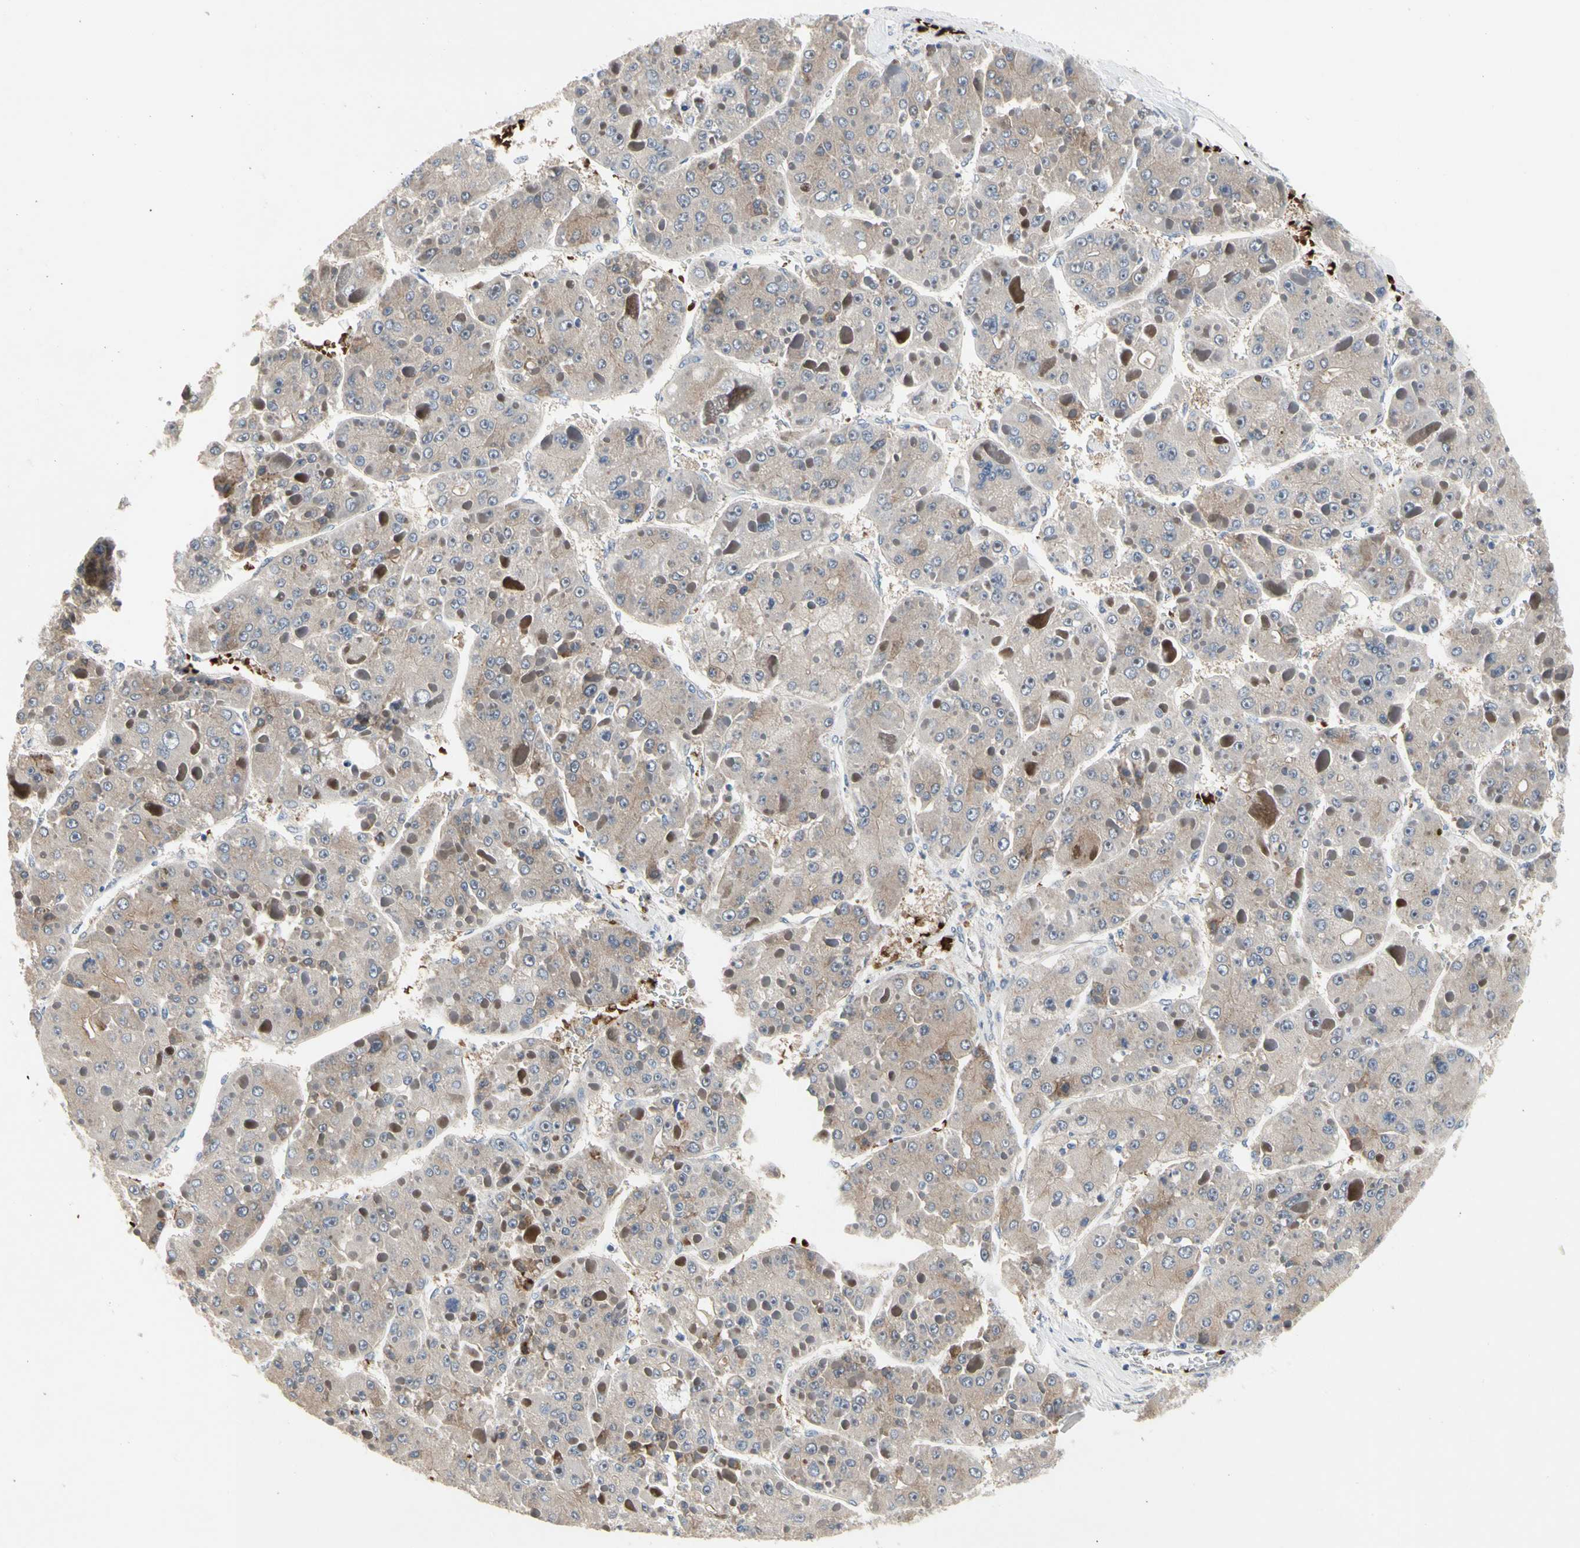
{"staining": {"intensity": "weak", "quantity": "25%-75%", "location": "cytoplasmic/membranous"}, "tissue": "liver cancer", "cell_type": "Tumor cells", "image_type": "cancer", "snomed": [{"axis": "morphology", "description": "Carcinoma, Hepatocellular, NOS"}, {"axis": "topography", "description": "Liver"}], "caption": "Approximately 25%-75% of tumor cells in human liver cancer exhibit weak cytoplasmic/membranous protein staining as visualized by brown immunohistochemical staining.", "gene": "HMGCR", "patient": {"sex": "female", "age": 73}}